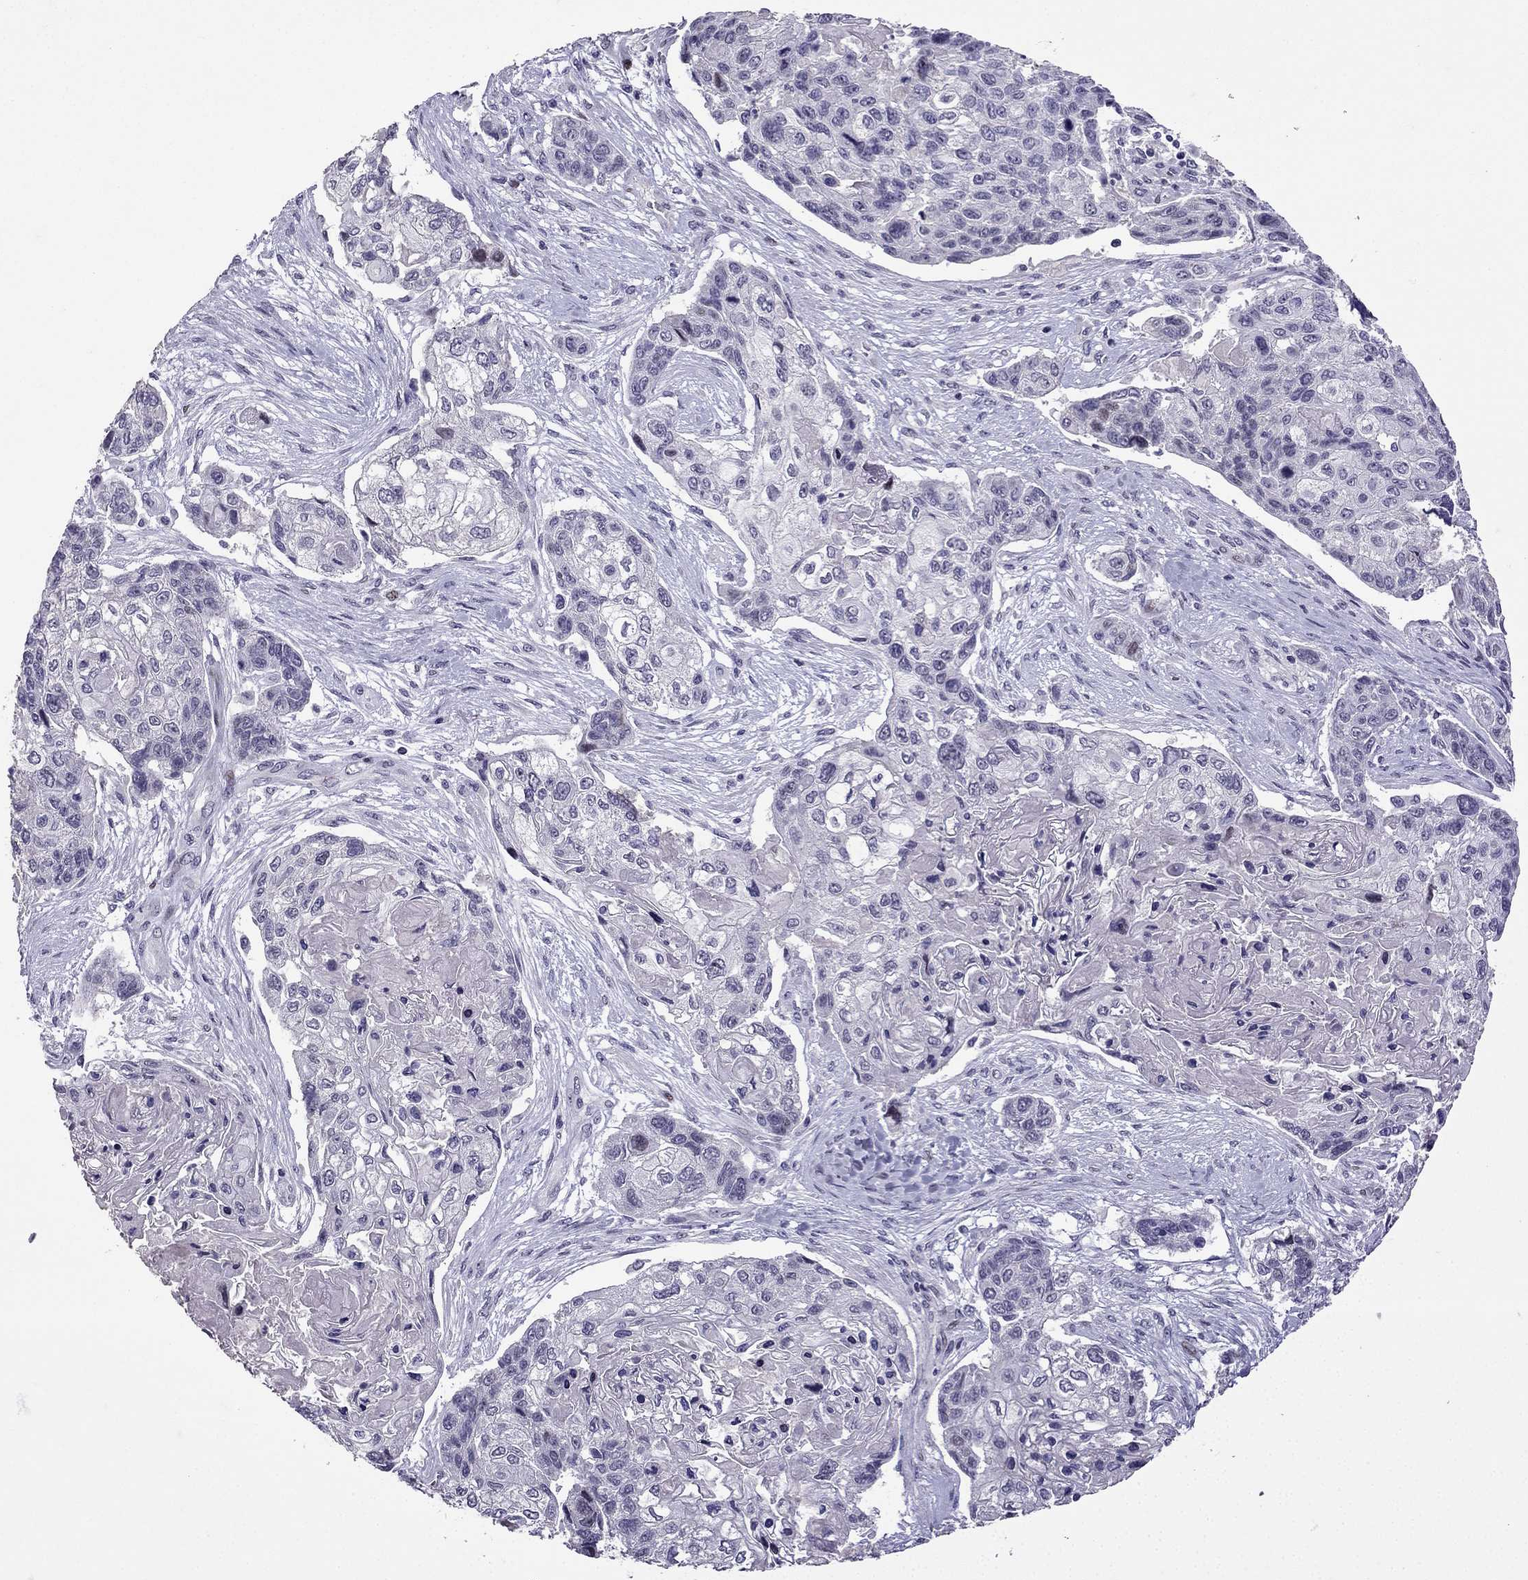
{"staining": {"intensity": "negative", "quantity": "none", "location": "none"}, "tissue": "lung cancer", "cell_type": "Tumor cells", "image_type": "cancer", "snomed": [{"axis": "morphology", "description": "Squamous cell carcinoma, NOS"}, {"axis": "topography", "description": "Lung"}], "caption": "An IHC photomicrograph of squamous cell carcinoma (lung) is shown. There is no staining in tumor cells of squamous cell carcinoma (lung). (DAB (3,3'-diaminobenzidine) immunohistochemistry (IHC) with hematoxylin counter stain).", "gene": "TTN", "patient": {"sex": "male", "age": 69}}